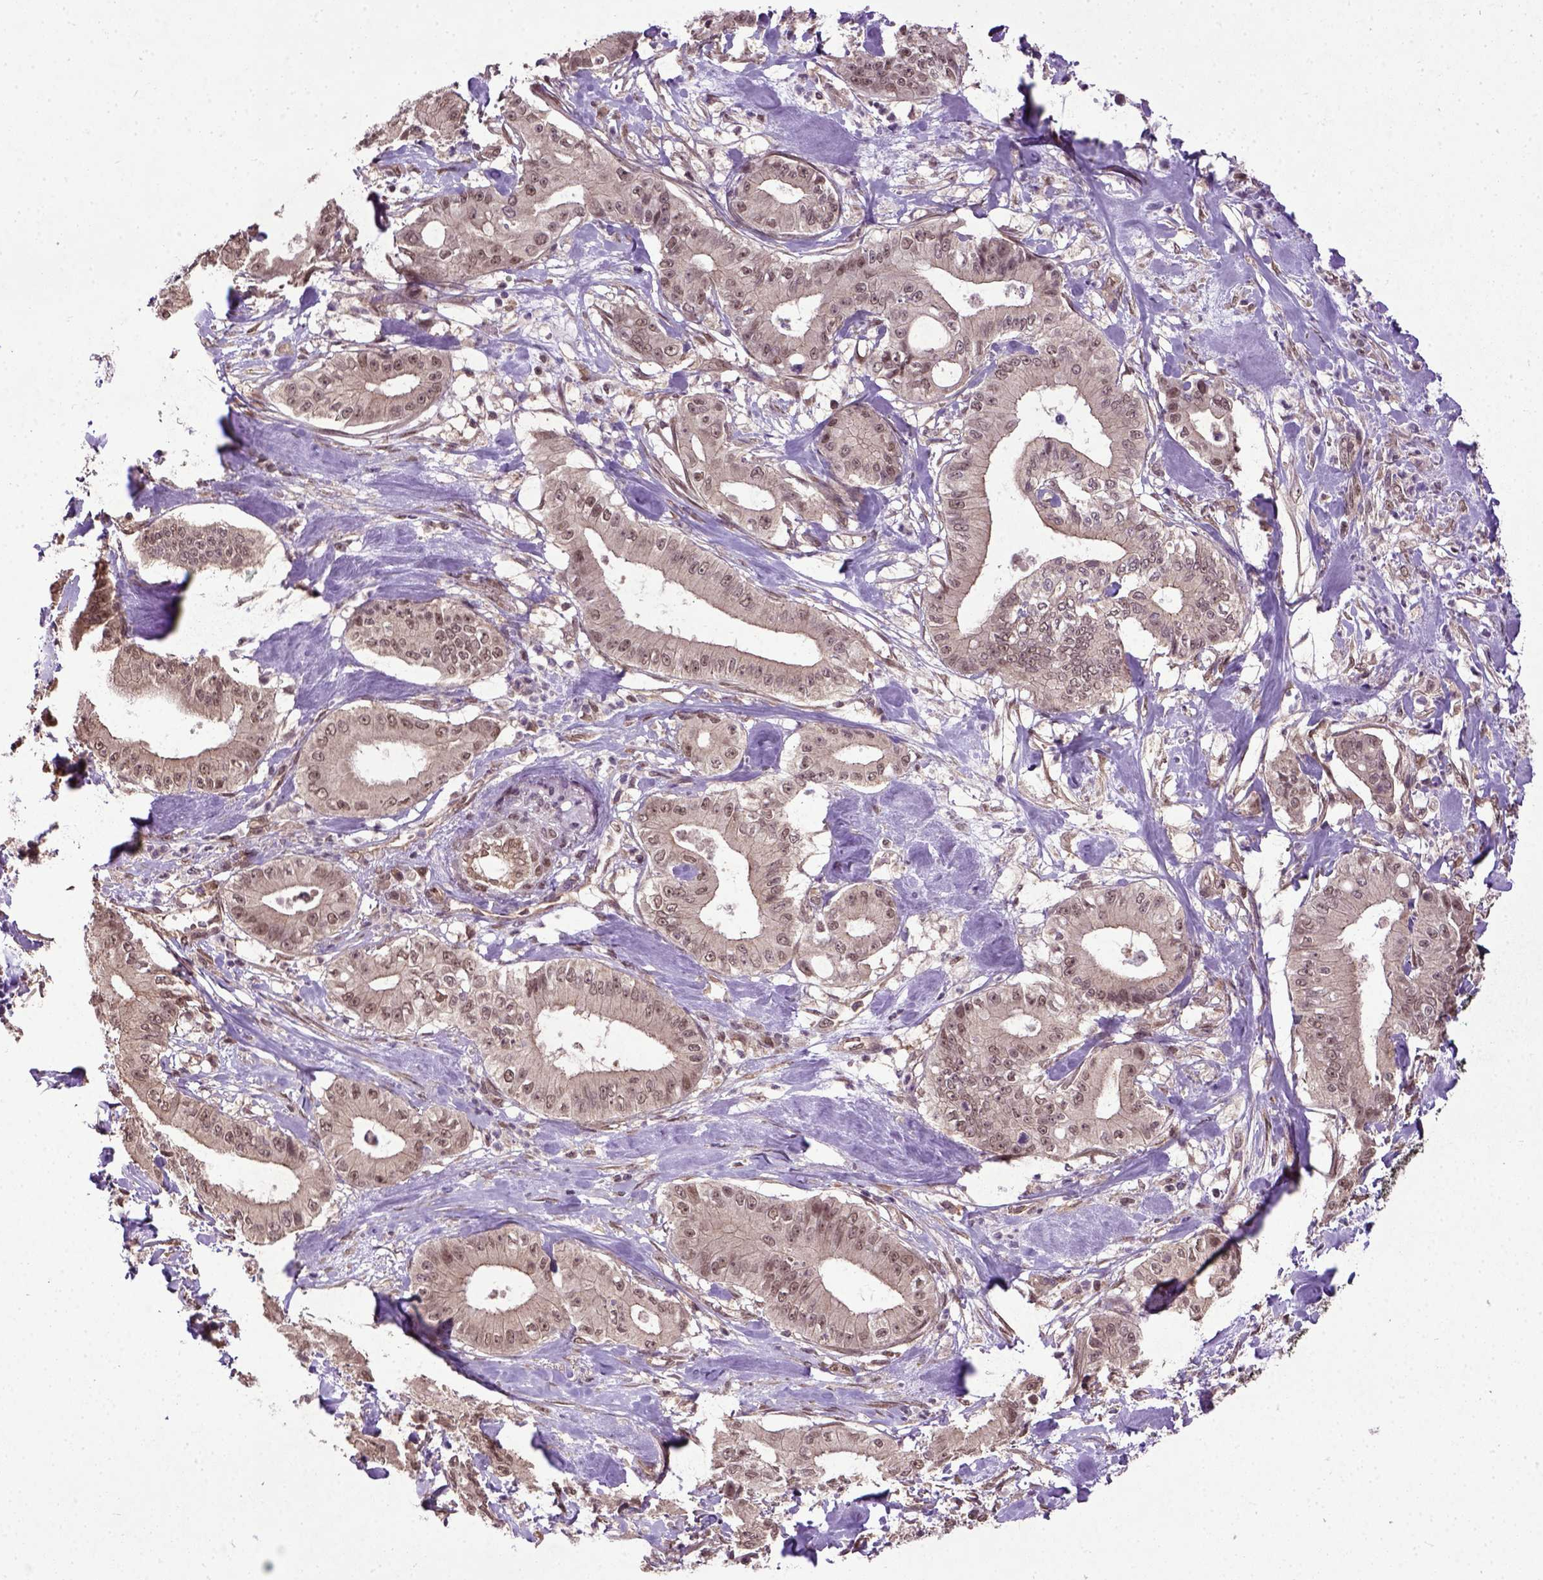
{"staining": {"intensity": "moderate", "quantity": ">75%", "location": "nuclear"}, "tissue": "pancreatic cancer", "cell_type": "Tumor cells", "image_type": "cancer", "snomed": [{"axis": "morphology", "description": "Adenocarcinoma, NOS"}, {"axis": "topography", "description": "Pancreas"}], "caption": "Pancreatic cancer stained with immunohistochemistry demonstrates moderate nuclear positivity in about >75% of tumor cells. Immunohistochemistry stains the protein in brown and the nuclei are stained blue.", "gene": "UBA3", "patient": {"sex": "male", "age": 71}}